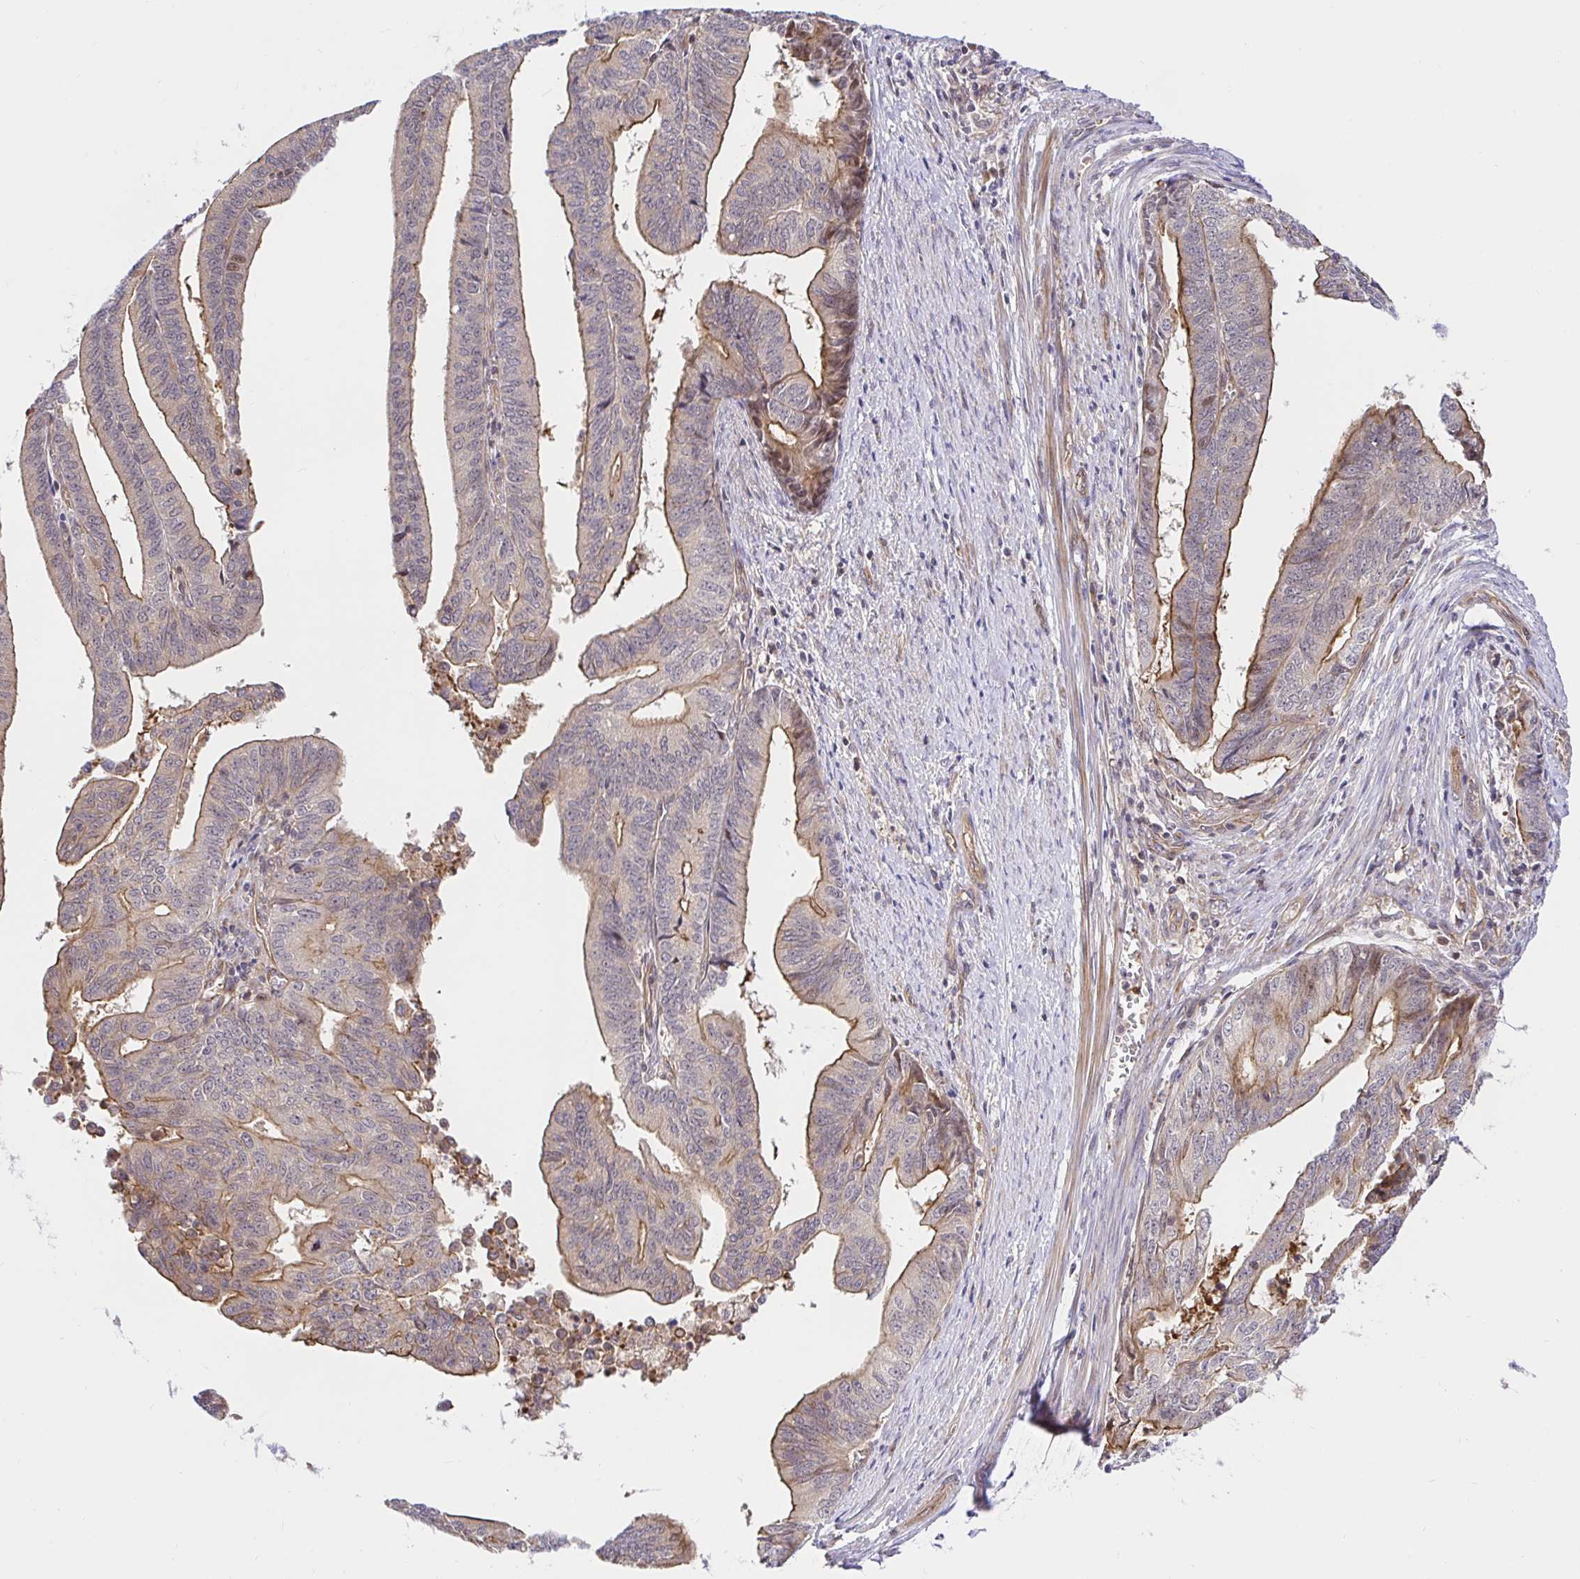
{"staining": {"intensity": "moderate", "quantity": "25%-75%", "location": "cytoplasmic/membranous"}, "tissue": "endometrial cancer", "cell_type": "Tumor cells", "image_type": "cancer", "snomed": [{"axis": "morphology", "description": "Adenocarcinoma, NOS"}, {"axis": "topography", "description": "Endometrium"}], "caption": "Endometrial cancer (adenocarcinoma) was stained to show a protein in brown. There is medium levels of moderate cytoplasmic/membranous staining in about 25%-75% of tumor cells.", "gene": "TRIM55", "patient": {"sex": "female", "age": 65}}